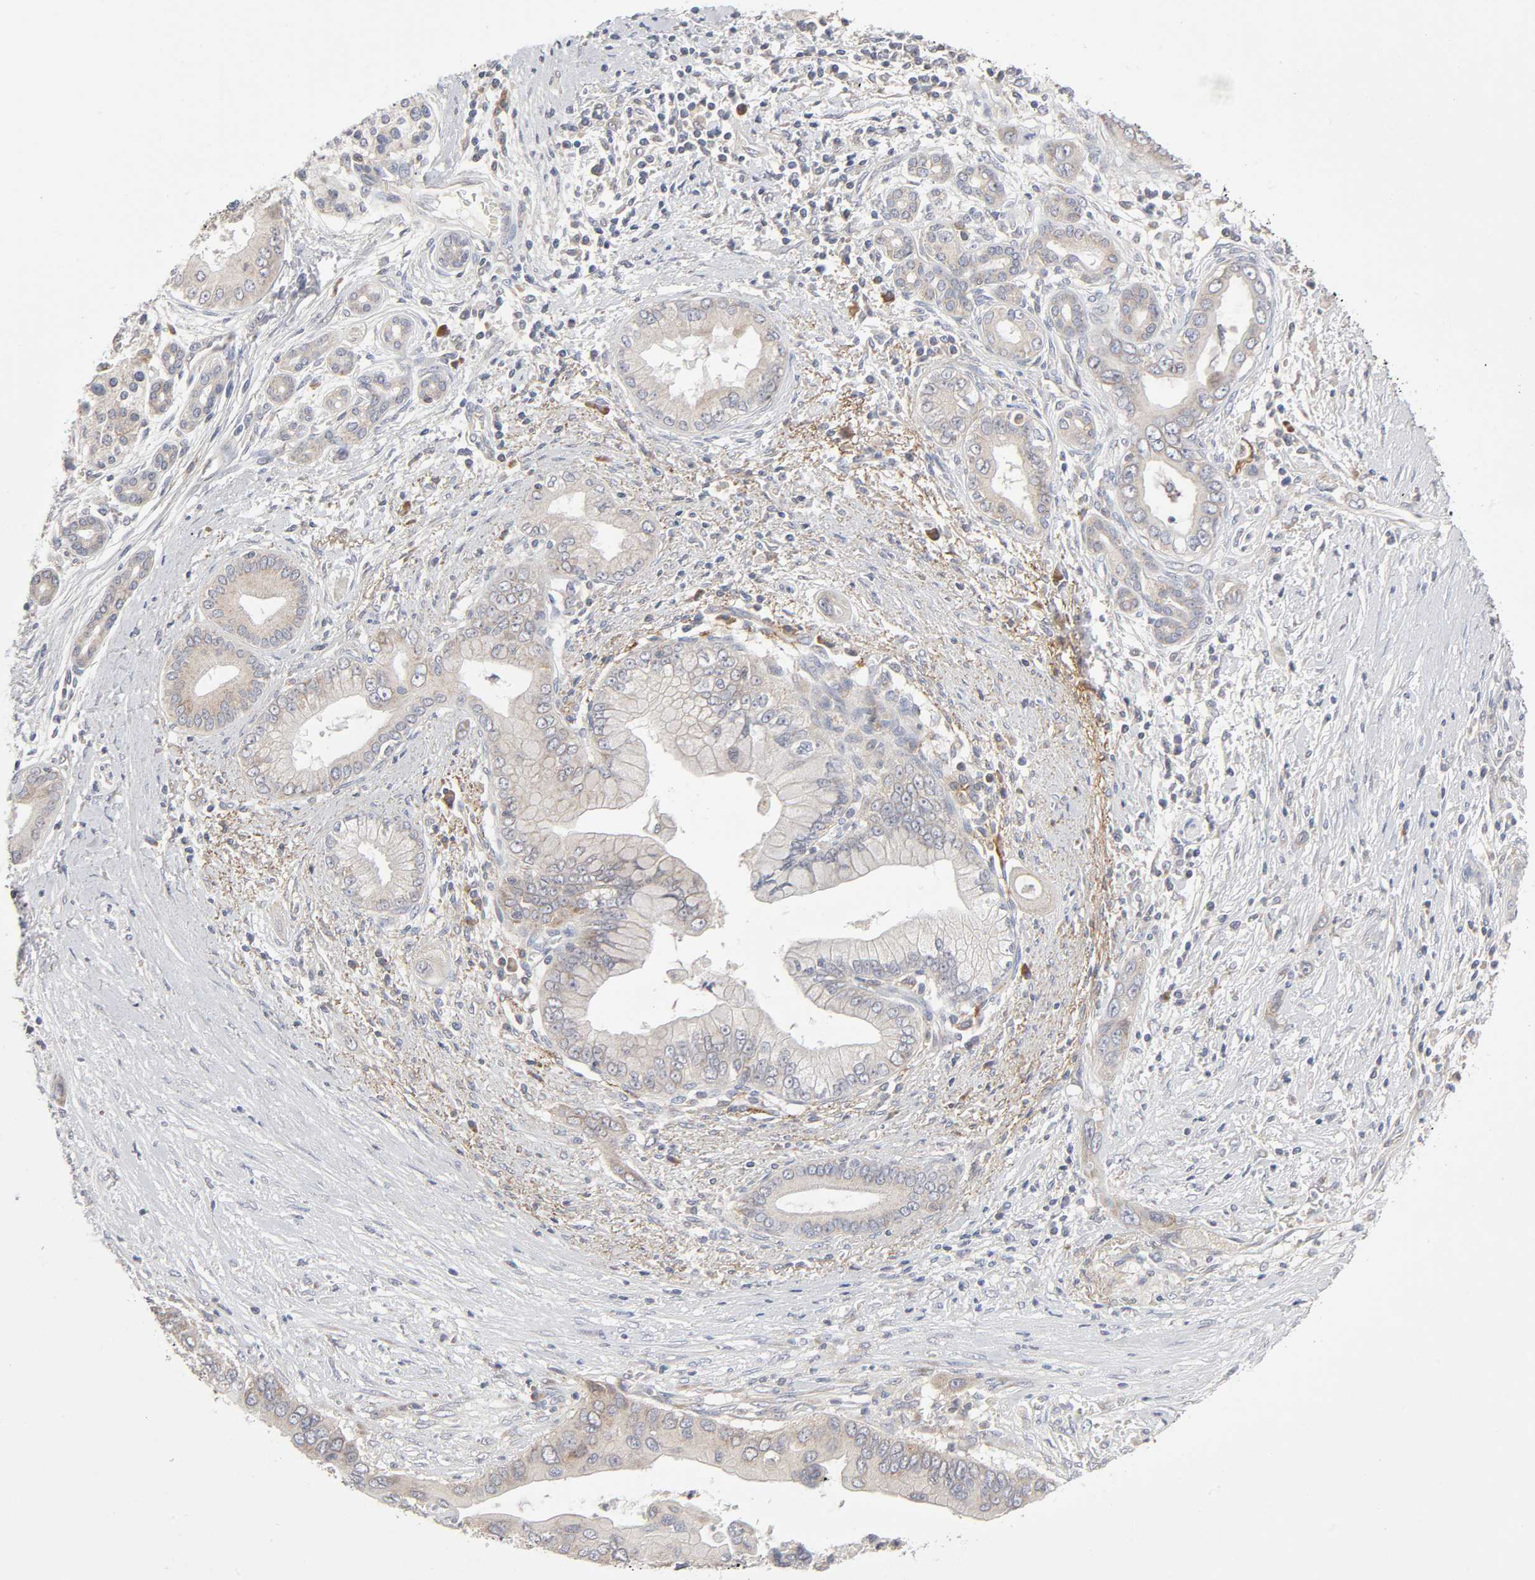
{"staining": {"intensity": "weak", "quantity": ">75%", "location": "cytoplasmic/membranous"}, "tissue": "pancreatic cancer", "cell_type": "Tumor cells", "image_type": "cancer", "snomed": [{"axis": "morphology", "description": "Adenocarcinoma, NOS"}, {"axis": "topography", "description": "Pancreas"}], "caption": "A photomicrograph of pancreatic adenocarcinoma stained for a protein shows weak cytoplasmic/membranous brown staining in tumor cells.", "gene": "IL4R", "patient": {"sex": "male", "age": 59}}